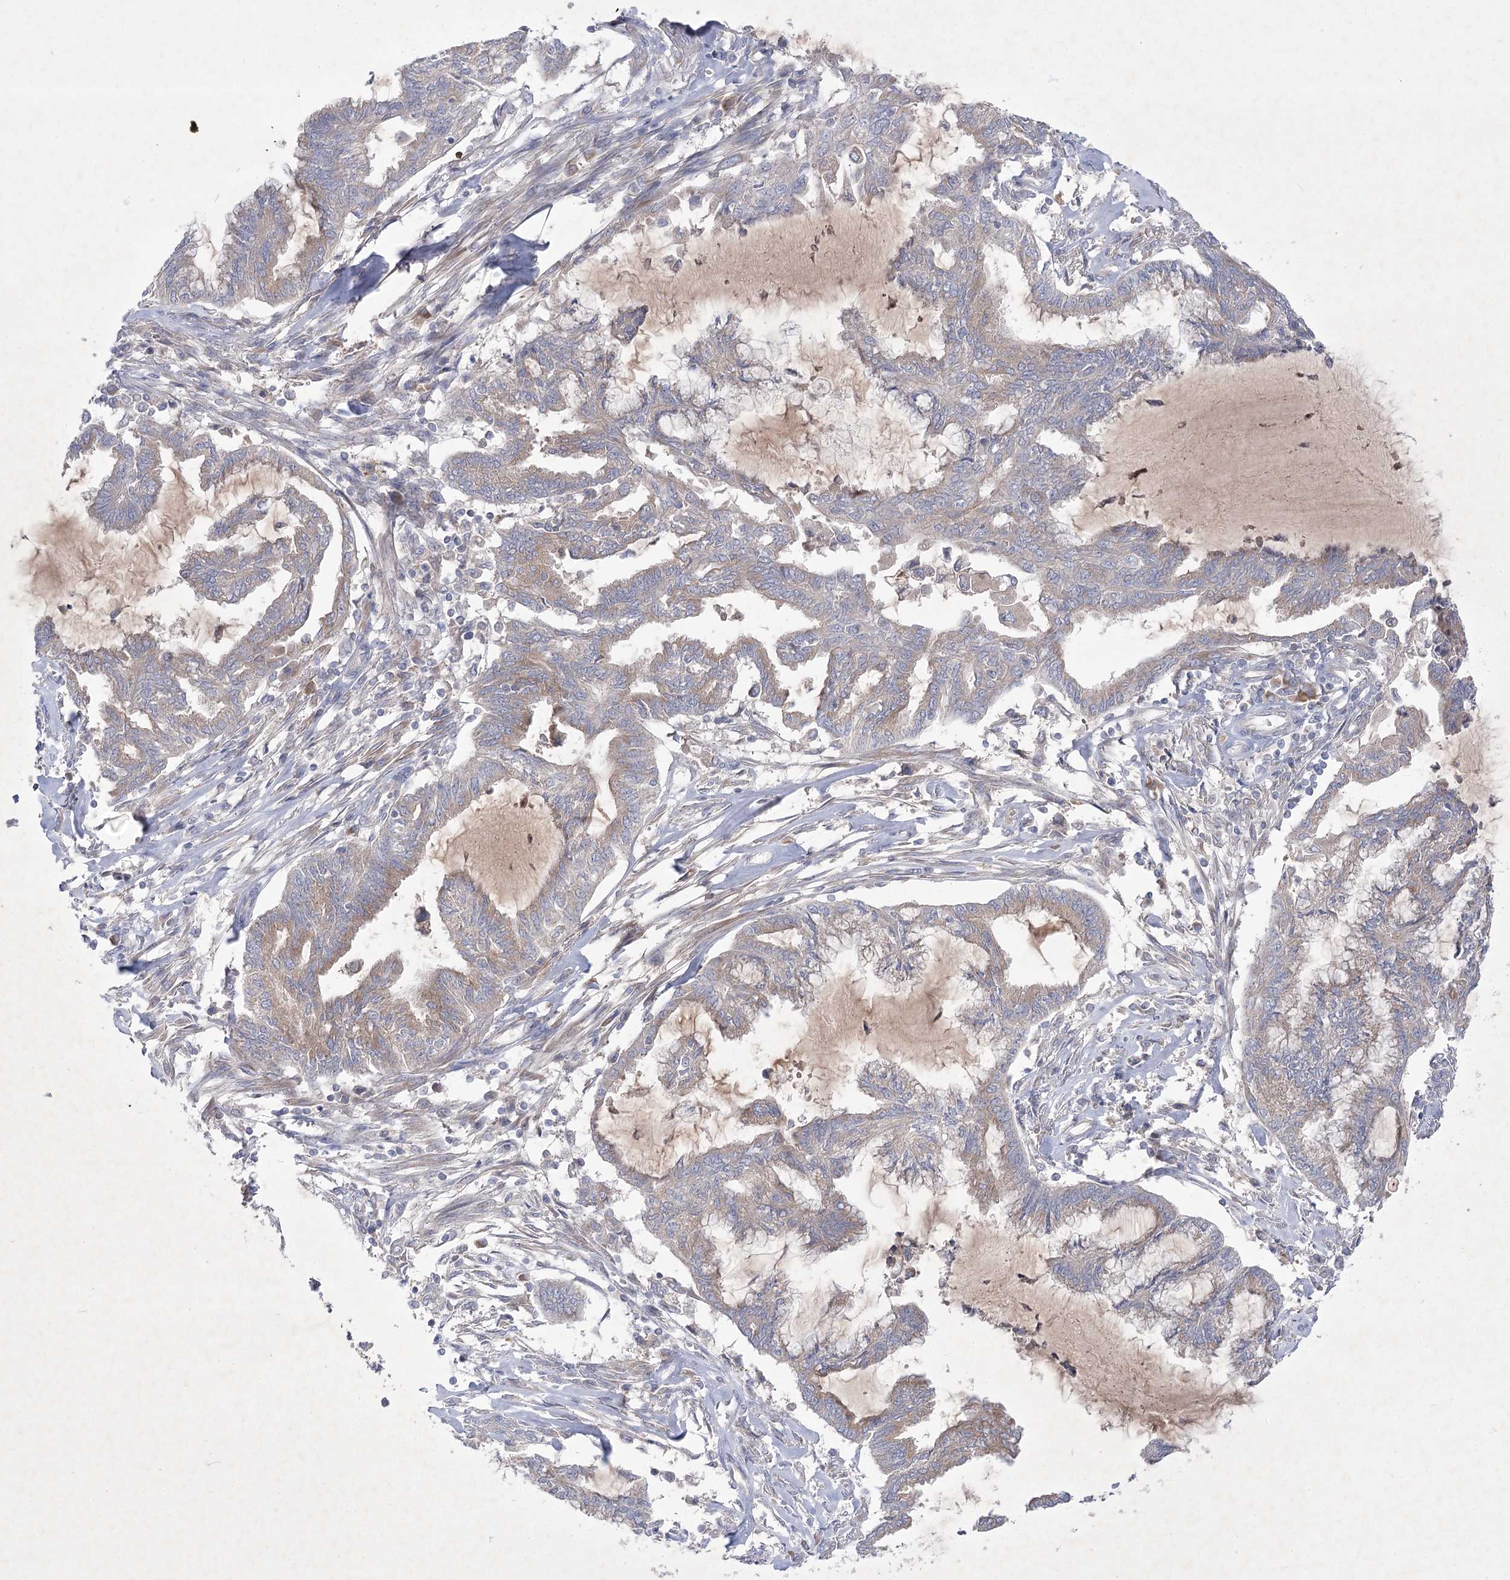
{"staining": {"intensity": "weak", "quantity": "25%-75%", "location": "cytoplasmic/membranous"}, "tissue": "endometrial cancer", "cell_type": "Tumor cells", "image_type": "cancer", "snomed": [{"axis": "morphology", "description": "Adenocarcinoma, NOS"}, {"axis": "topography", "description": "Endometrium"}], "caption": "This photomicrograph displays endometrial cancer stained with immunohistochemistry to label a protein in brown. The cytoplasmic/membranous of tumor cells show weak positivity for the protein. Nuclei are counter-stained blue.", "gene": "GBF1", "patient": {"sex": "female", "age": 86}}